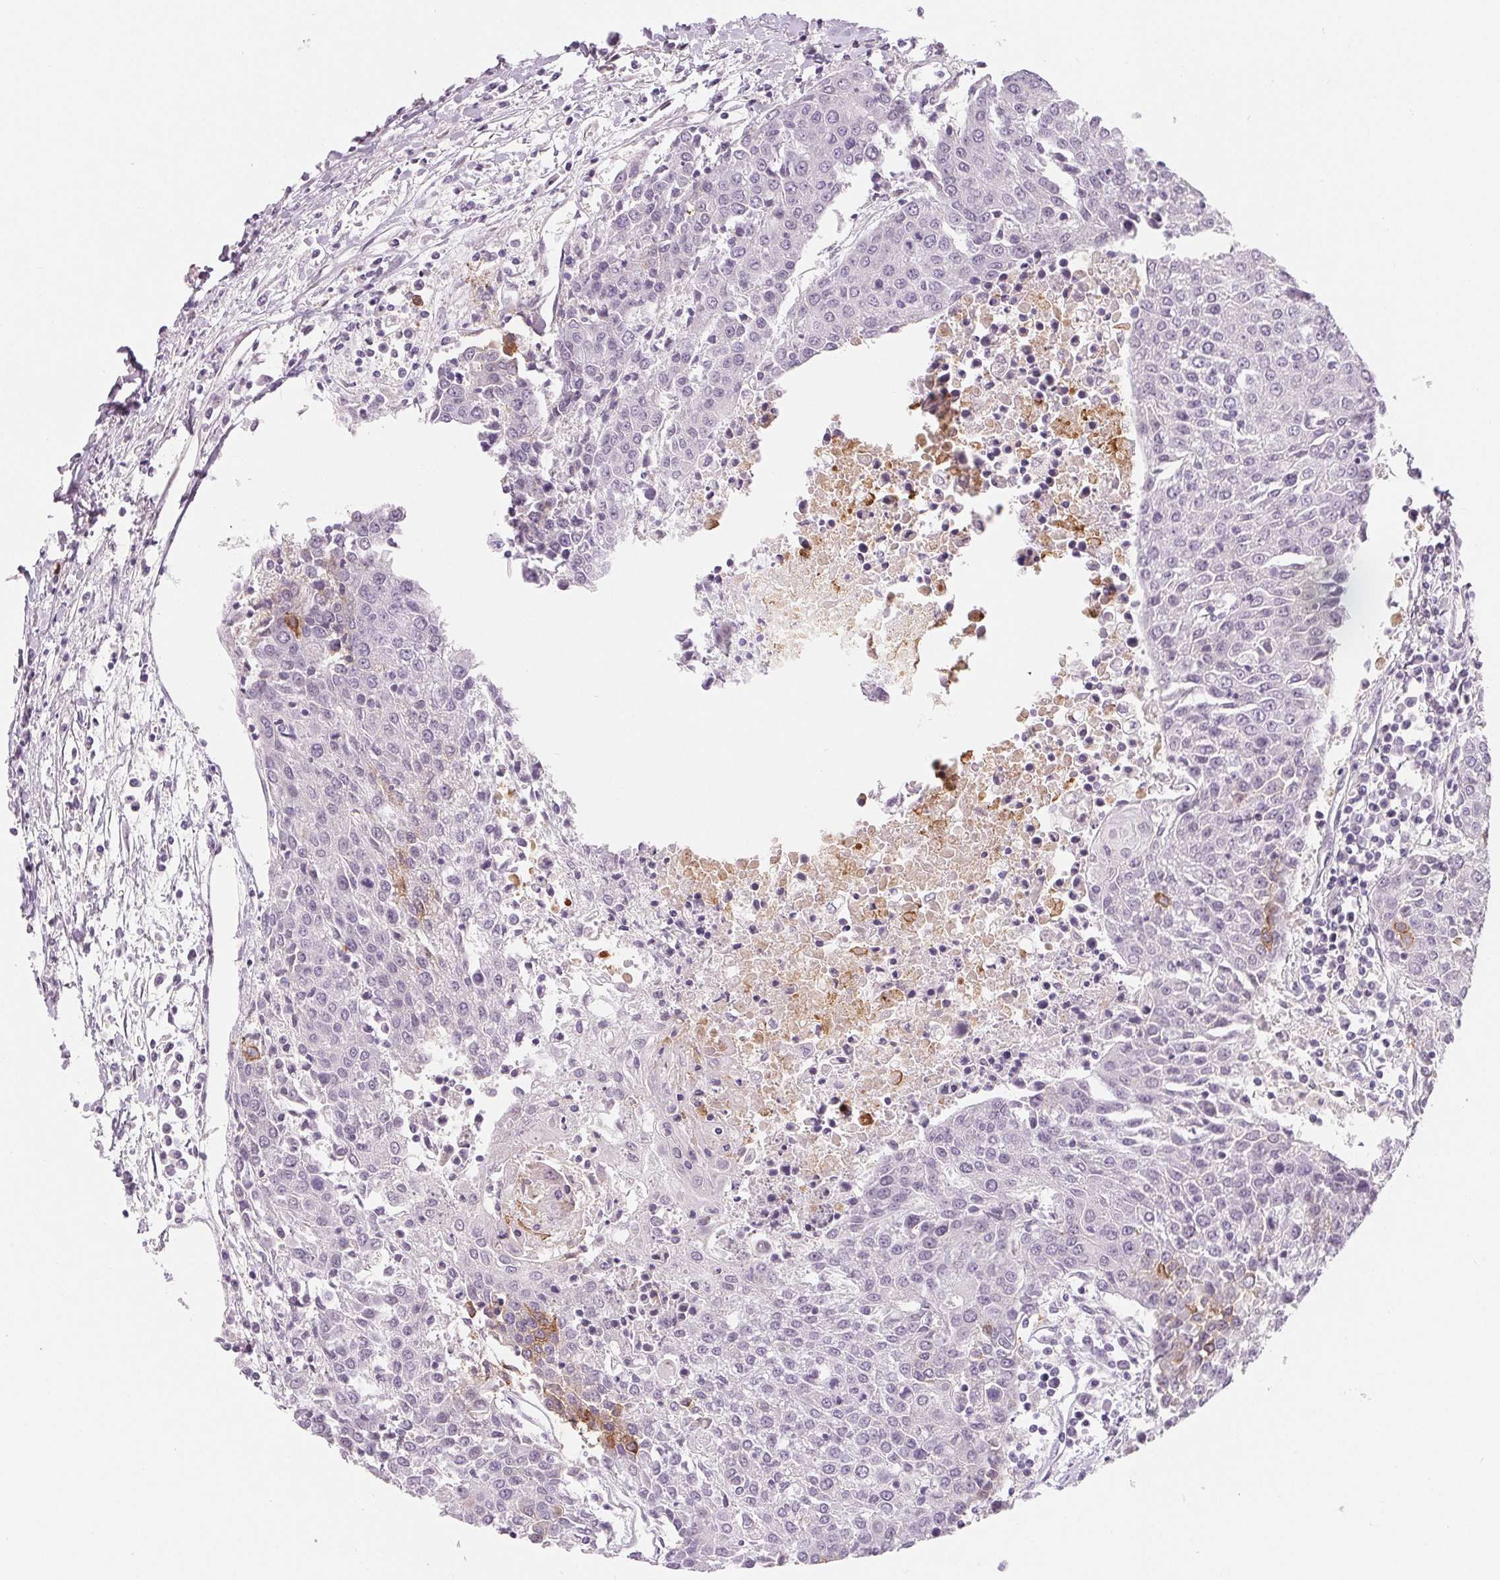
{"staining": {"intensity": "negative", "quantity": "none", "location": "none"}, "tissue": "urothelial cancer", "cell_type": "Tumor cells", "image_type": "cancer", "snomed": [{"axis": "morphology", "description": "Urothelial carcinoma, High grade"}, {"axis": "topography", "description": "Urinary bladder"}], "caption": "IHC of high-grade urothelial carcinoma reveals no positivity in tumor cells.", "gene": "CFC1", "patient": {"sex": "female", "age": 85}}